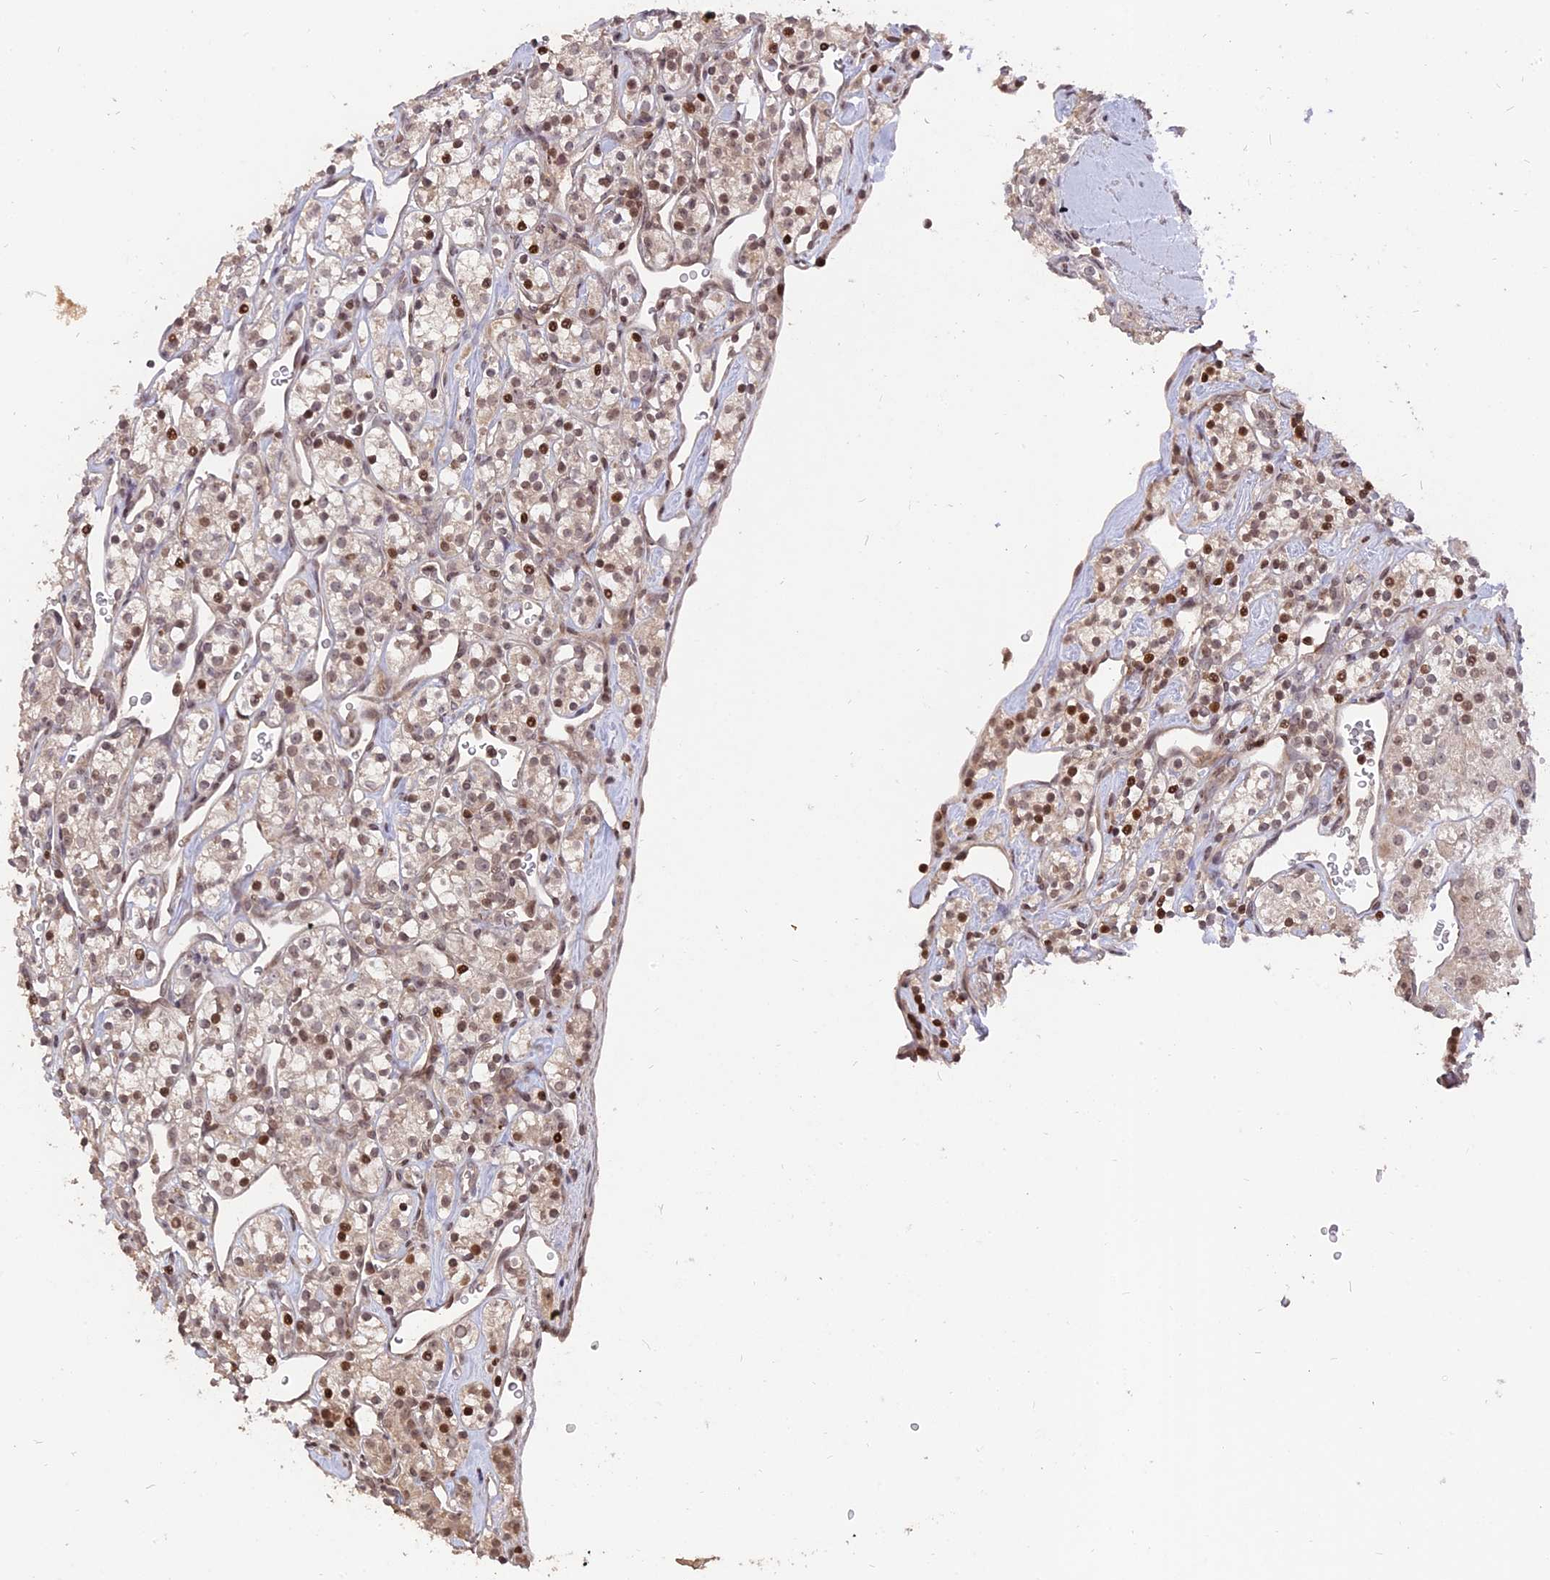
{"staining": {"intensity": "weak", "quantity": "25%-75%", "location": "nuclear"}, "tissue": "renal cancer", "cell_type": "Tumor cells", "image_type": "cancer", "snomed": [{"axis": "morphology", "description": "Adenocarcinoma, NOS"}, {"axis": "topography", "description": "Kidney"}], "caption": "Renal adenocarcinoma stained with a protein marker demonstrates weak staining in tumor cells.", "gene": "NR1H3", "patient": {"sex": "male", "age": 77}}